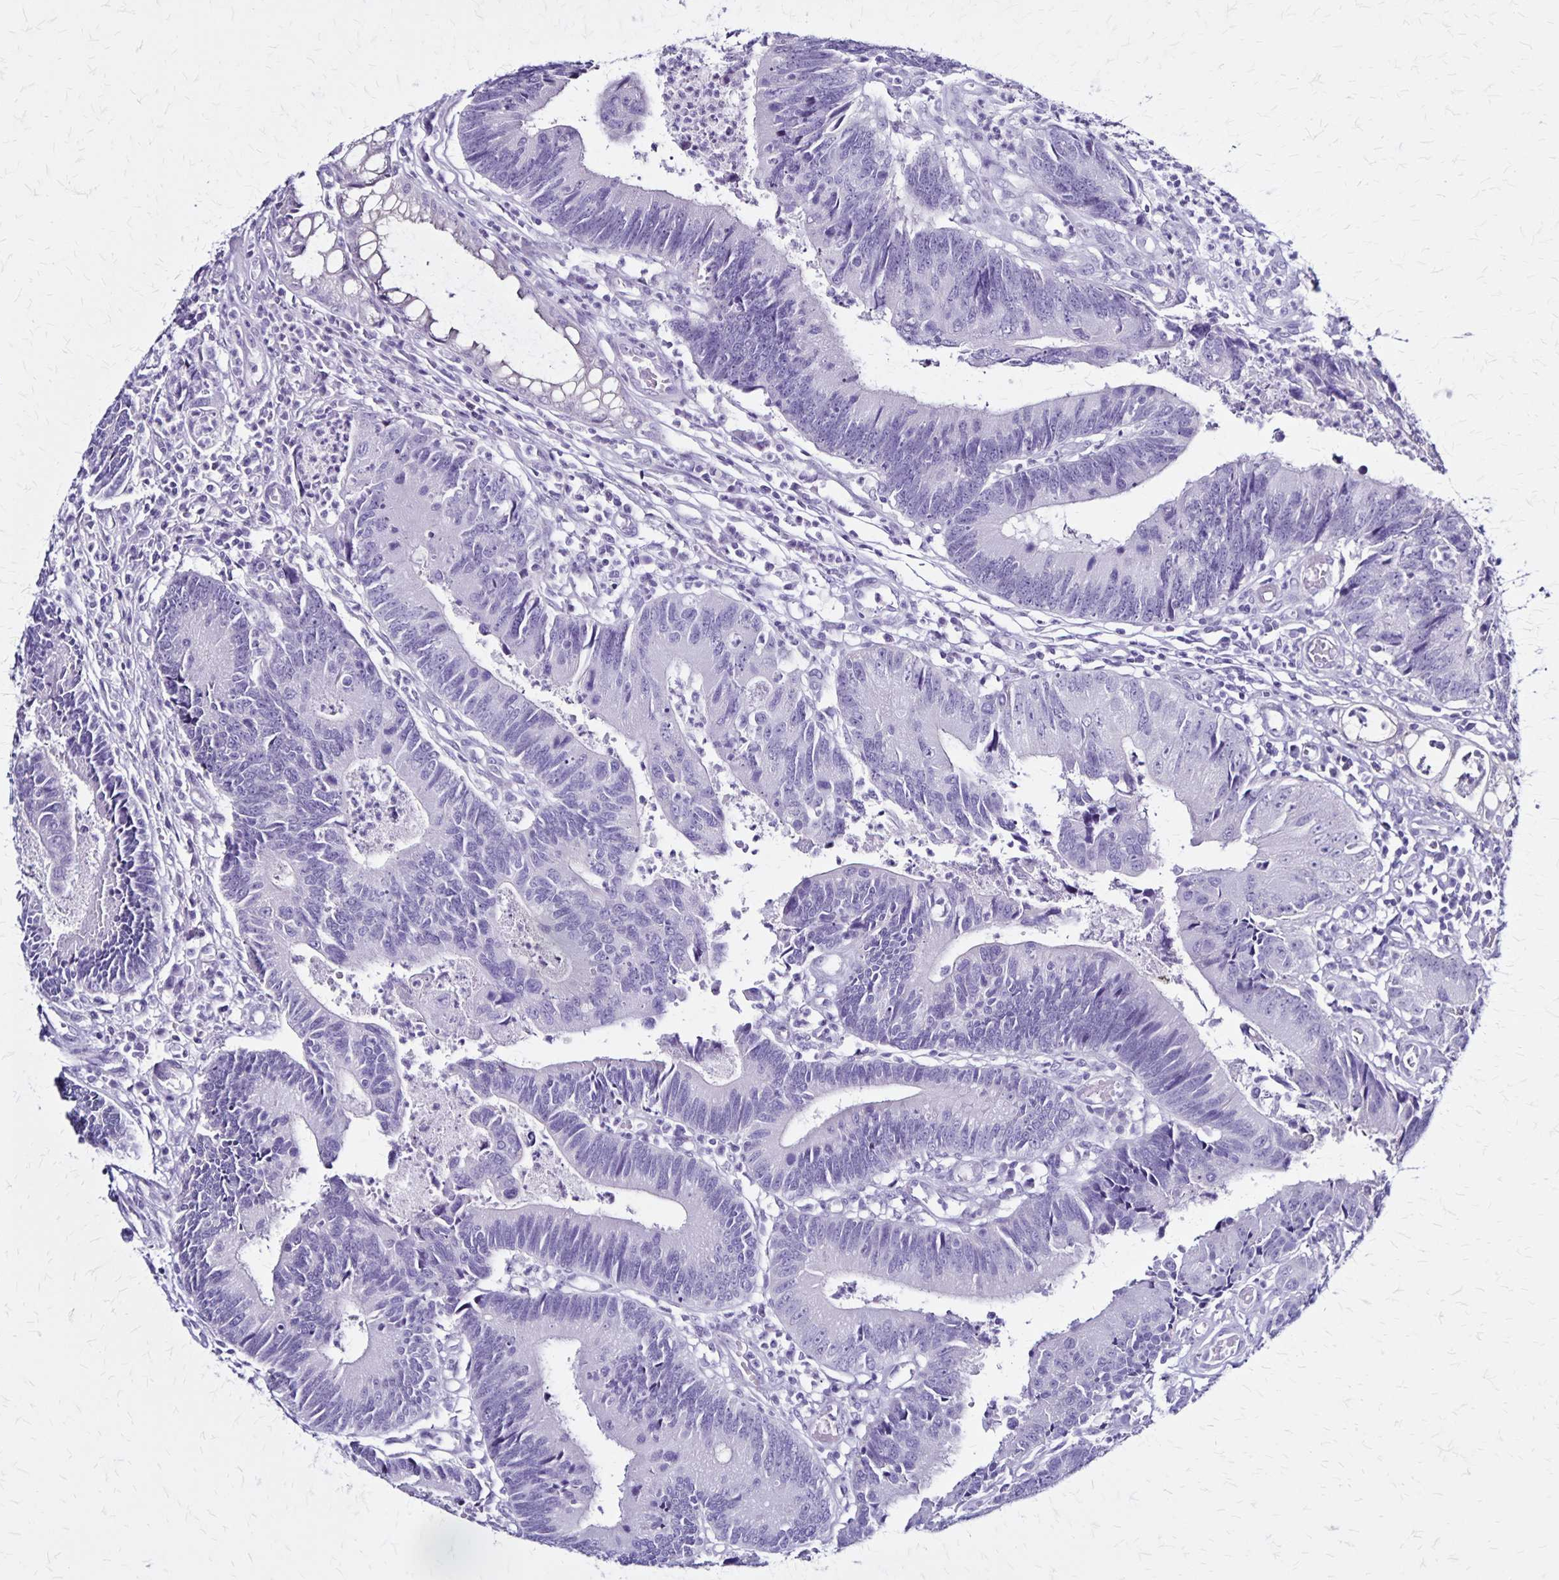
{"staining": {"intensity": "negative", "quantity": "none", "location": "none"}, "tissue": "colorectal cancer", "cell_type": "Tumor cells", "image_type": "cancer", "snomed": [{"axis": "morphology", "description": "Adenocarcinoma, NOS"}, {"axis": "topography", "description": "Colon"}], "caption": "This is an immunohistochemistry (IHC) photomicrograph of colorectal adenocarcinoma. There is no expression in tumor cells.", "gene": "PLXNA4", "patient": {"sex": "female", "age": 67}}